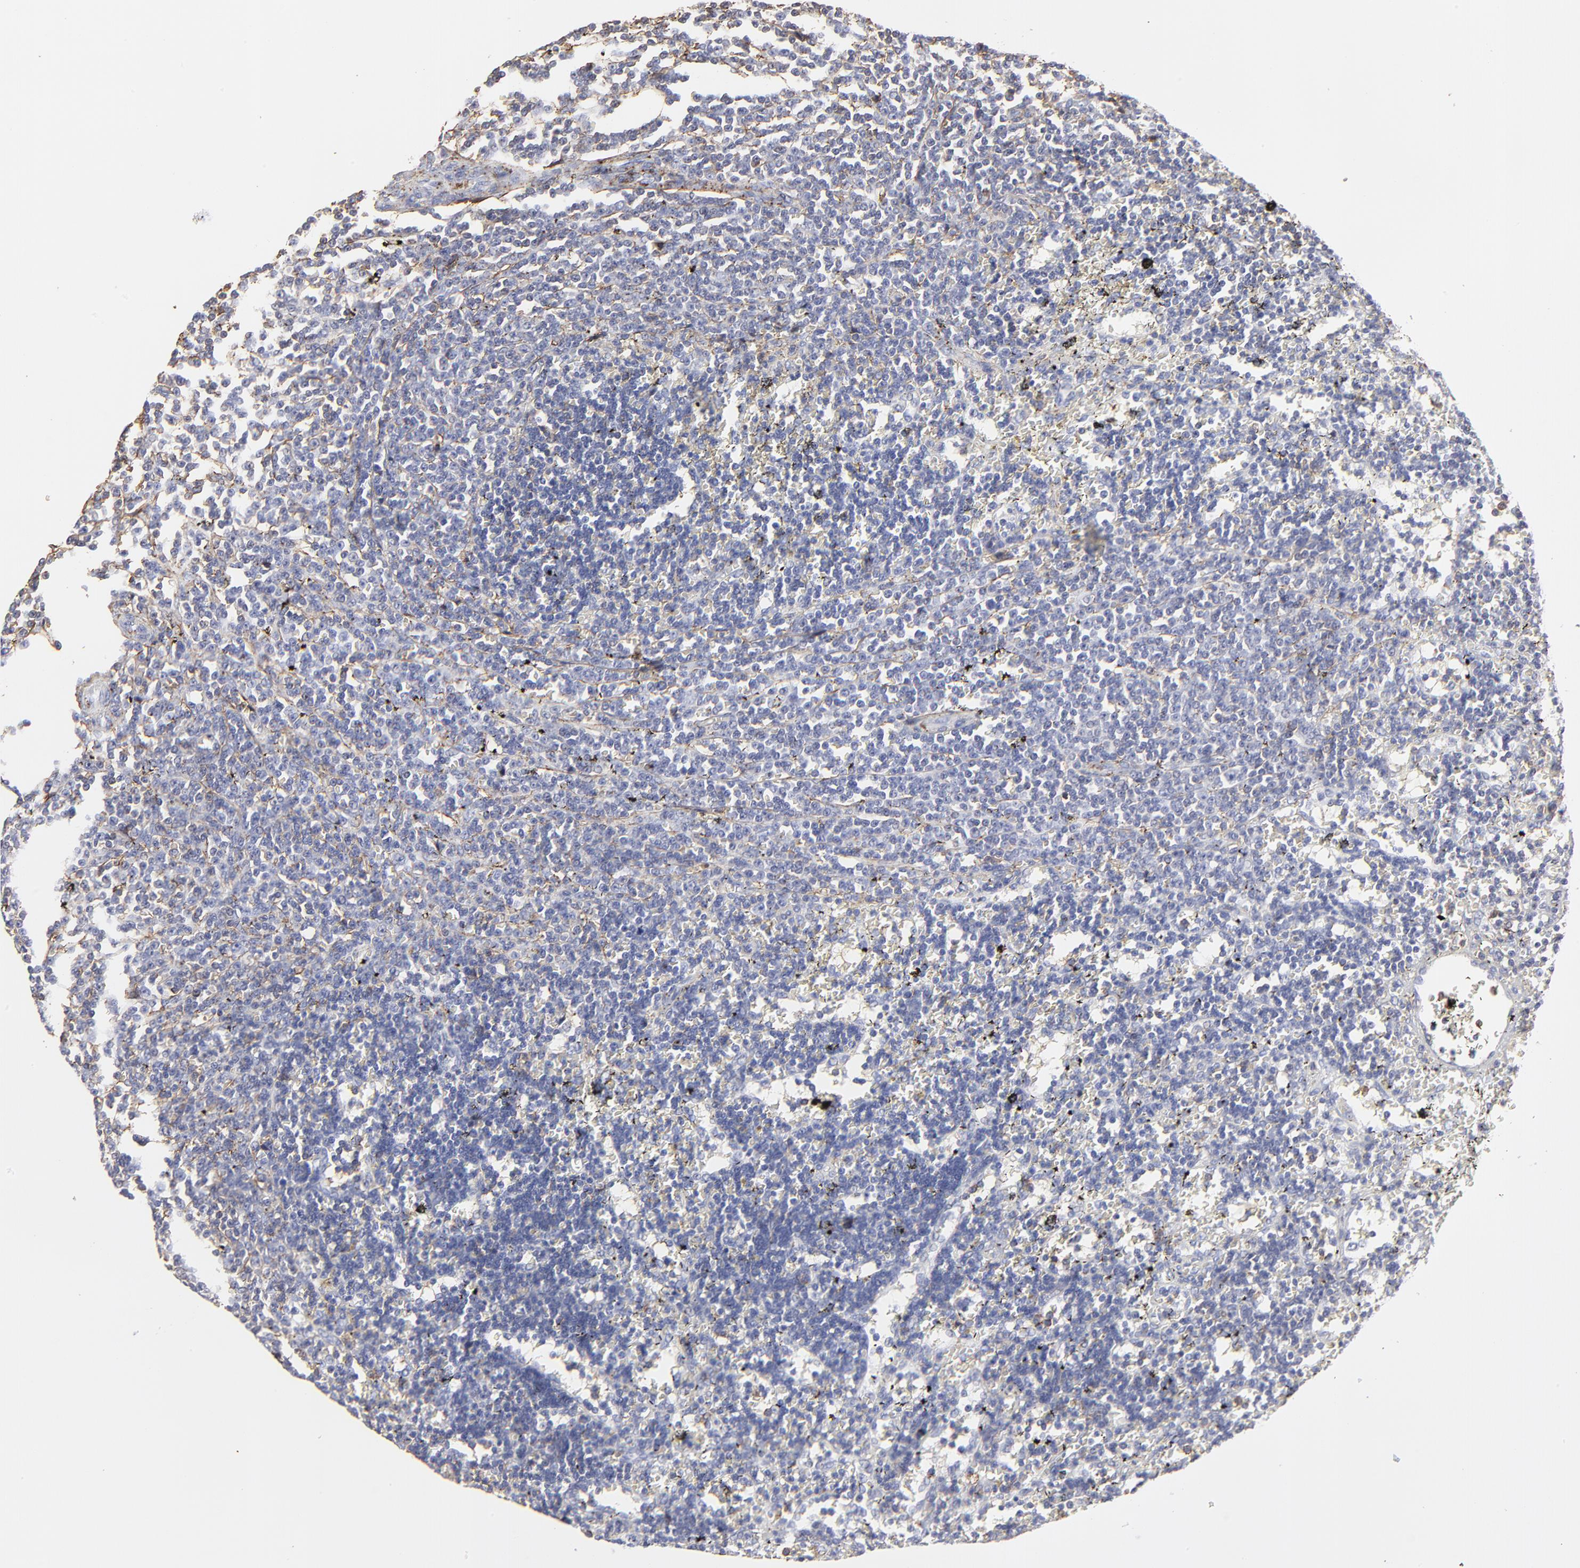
{"staining": {"intensity": "negative", "quantity": "none", "location": "none"}, "tissue": "lymphoma", "cell_type": "Tumor cells", "image_type": "cancer", "snomed": [{"axis": "morphology", "description": "Malignant lymphoma, non-Hodgkin's type, Low grade"}, {"axis": "topography", "description": "Spleen"}], "caption": "The photomicrograph demonstrates no significant positivity in tumor cells of lymphoma. (Brightfield microscopy of DAB immunohistochemistry (IHC) at high magnification).", "gene": "ANXA6", "patient": {"sex": "male", "age": 60}}